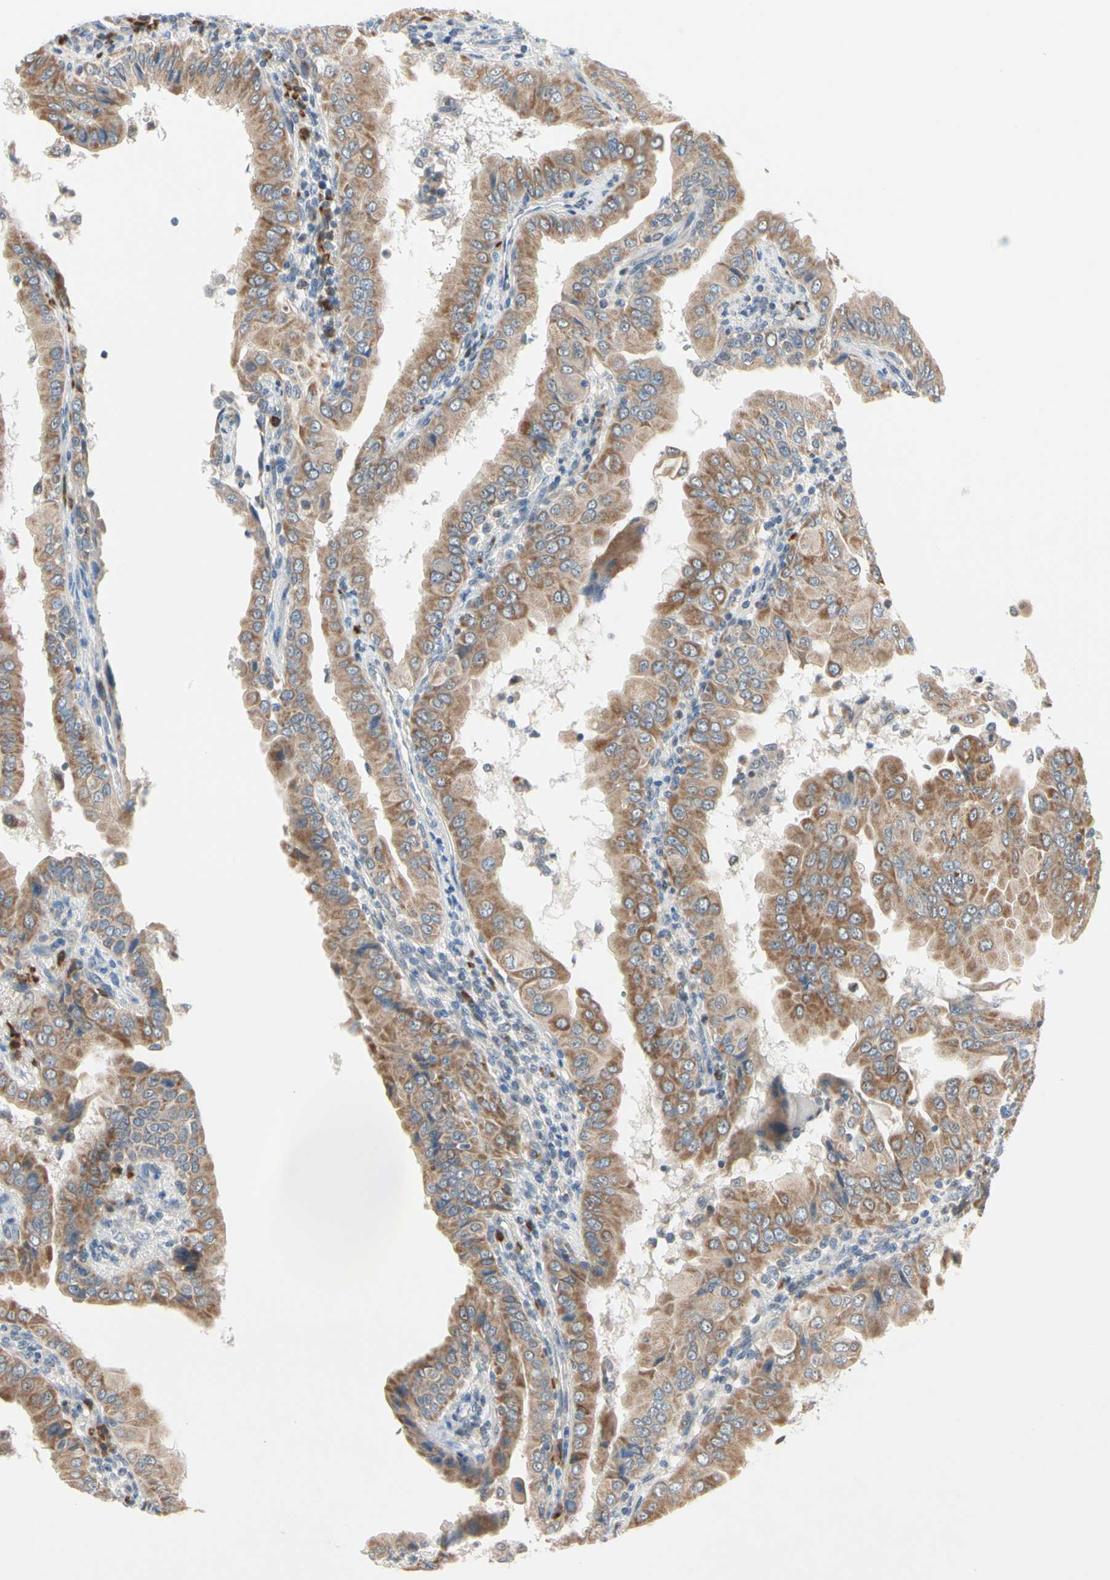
{"staining": {"intensity": "moderate", "quantity": ">75%", "location": "cytoplasmic/membranous"}, "tissue": "thyroid cancer", "cell_type": "Tumor cells", "image_type": "cancer", "snomed": [{"axis": "morphology", "description": "Papillary adenocarcinoma, NOS"}, {"axis": "topography", "description": "Thyroid gland"}], "caption": "Human papillary adenocarcinoma (thyroid) stained with a protein marker displays moderate staining in tumor cells.", "gene": "MARK1", "patient": {"sex": "male", "age": 33}}